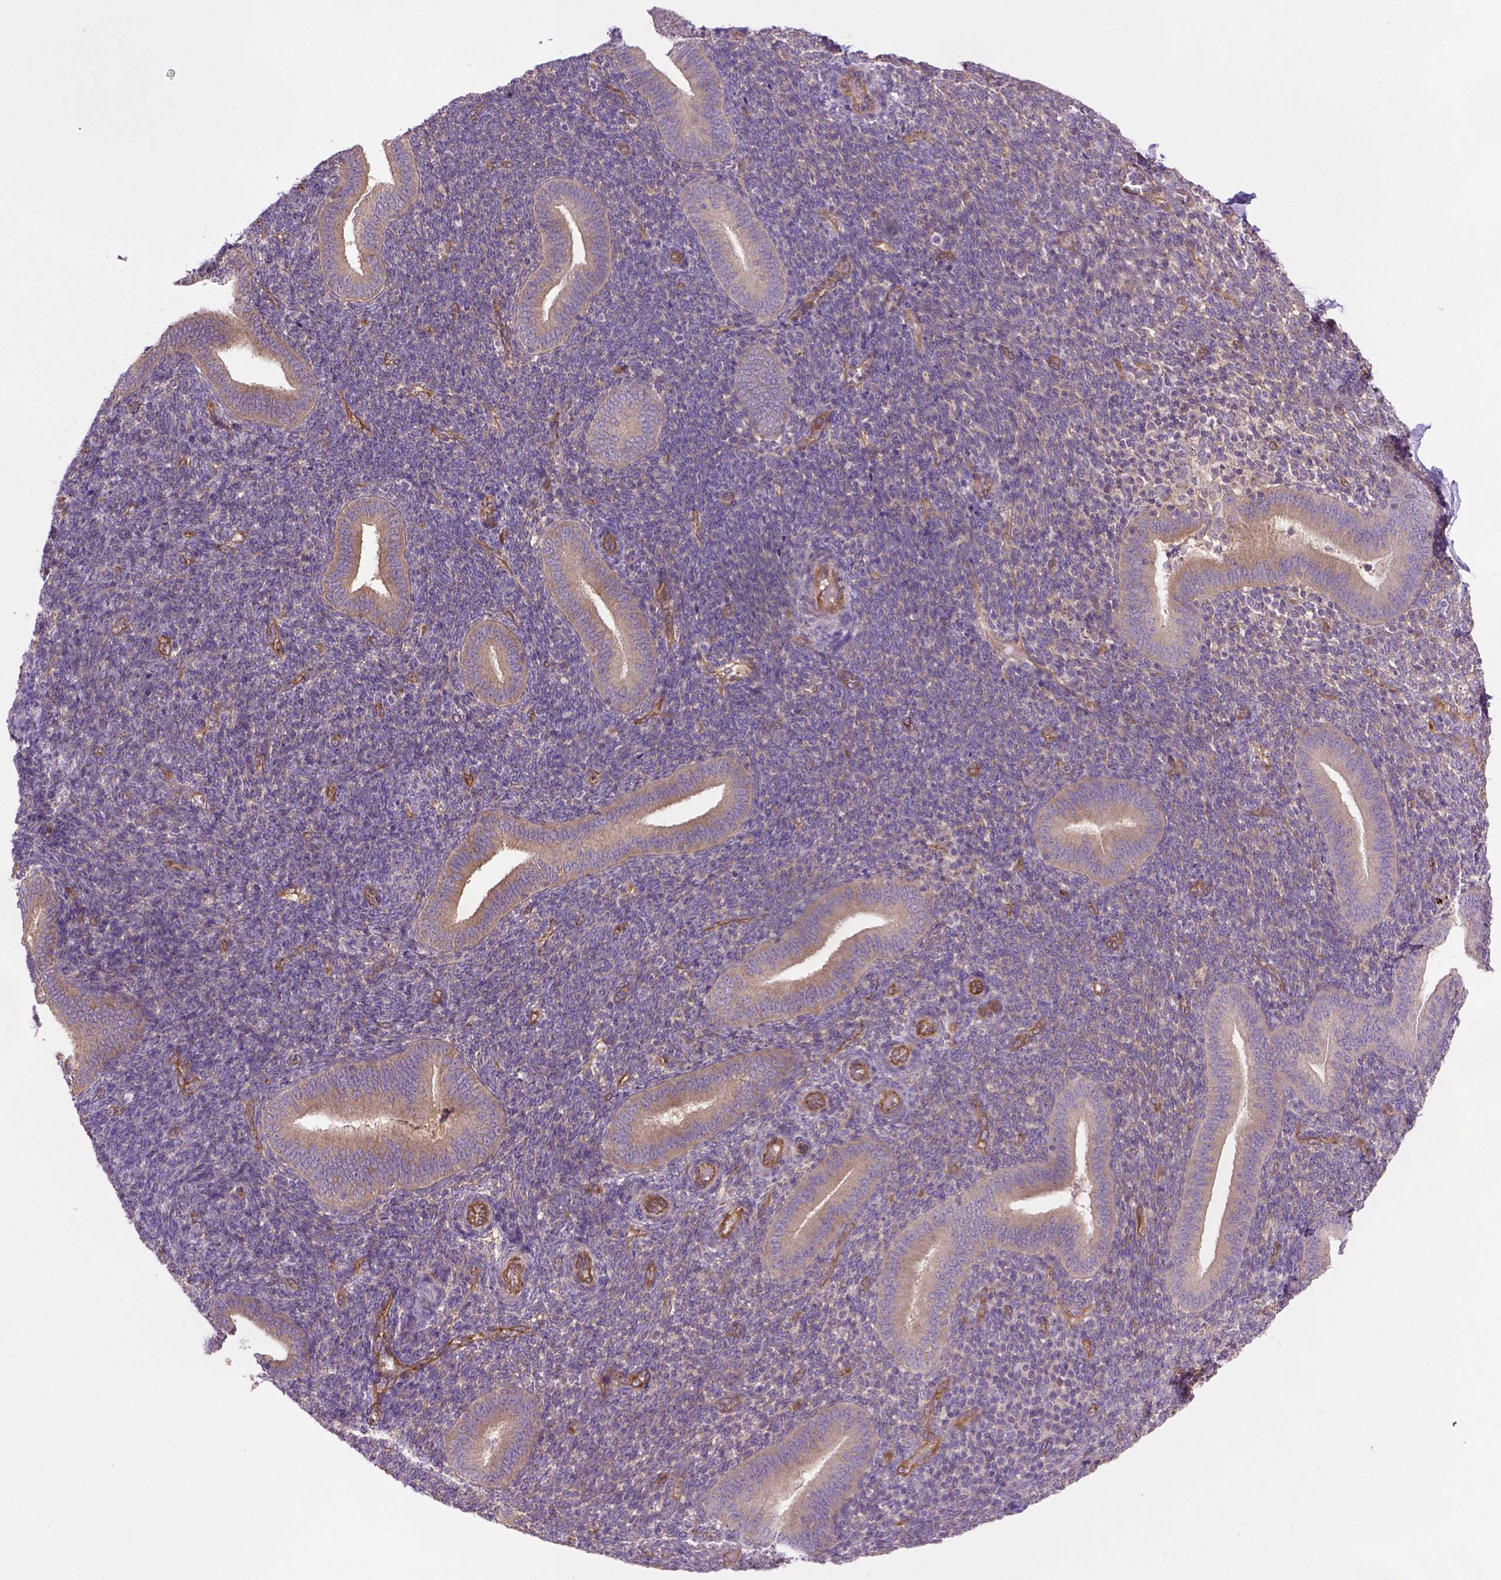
{"staining": {"intensity": "negative", "quantity": "none", "location": "none"}, "tissue": "endometrium", "cell_type": "Cells in endometrial stroma", "image_type": "normal", "snomed": [{"axis": "morphology", "description": "Normal tissue, NOS"}, {"axis": "topography", "description": "Endometrium"}], "caption": "Immunohistochemical staining of unremarkable endometrium shows no significant staining in cells in endometrial stroma. (Immunohistochemistry (ihc), brightfield microscopy, high magnification).", "gene": "CASKIN2", "patient": {"sex": "female", "age": 25}}